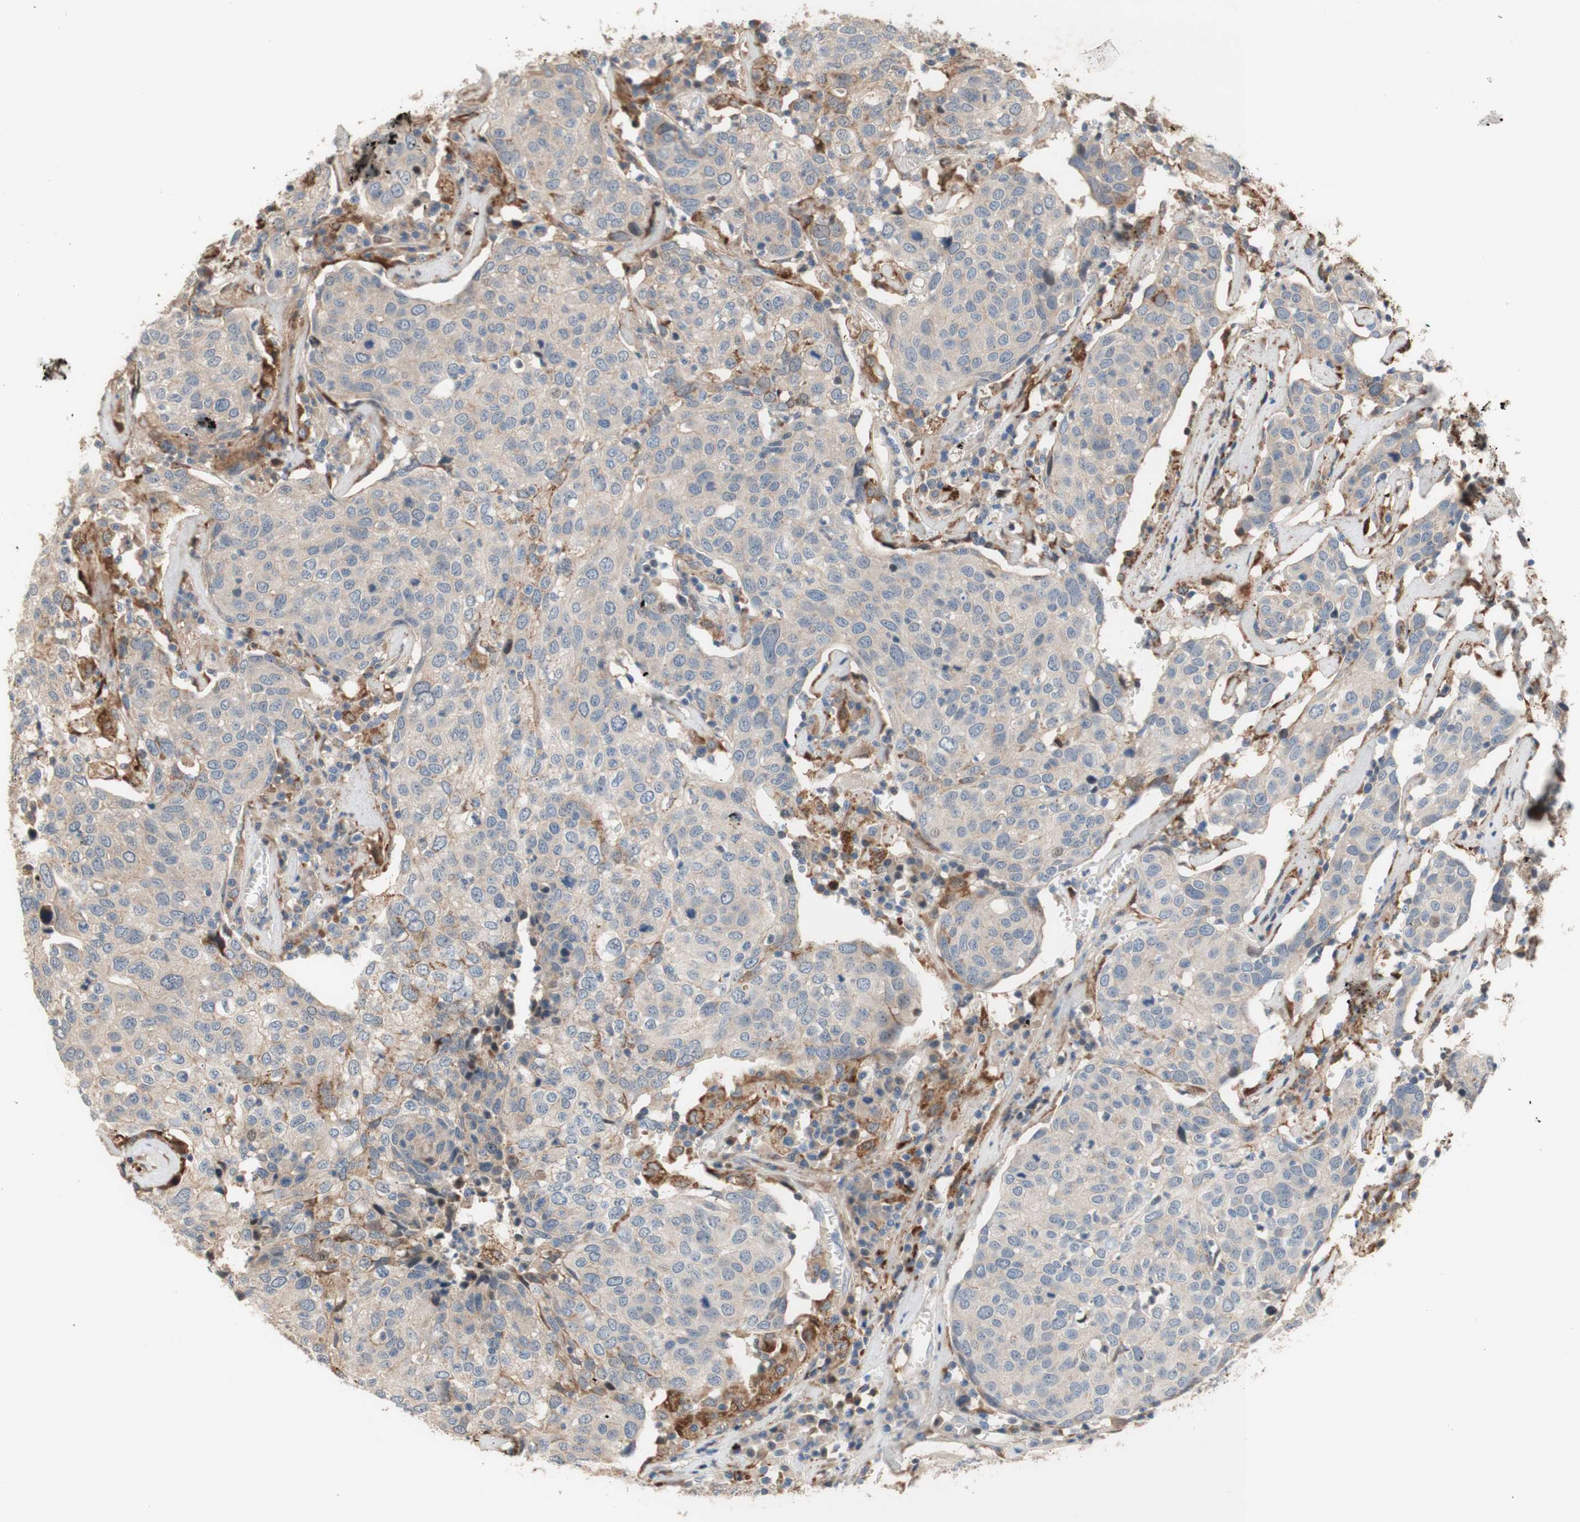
{"staining": {"intensity": "weak", "quantity": ">75%", "location": "cytoplasmic/membranous"}, "tissue": "head and neck cancer", "cell_type": "Tumor cells", "image_type": "cancer", "snomed": [{"axis": "morphology", "description": "Adenocarcinoma, NOS"}, {"axis": "topography", "description": "Salivary gland"}, {"axis": "topography", "description": "Head-Neck"}], "caption": "A high-resolution histopathology image shows immunohistochemistry staining of adenocarcinoma (head and neck), which demonstrates weak cytoplasmic/membranous expression in about >75% of tumor cells.", "gene": "PTPN21", "patient": {"sex": "female", "age": 65}}